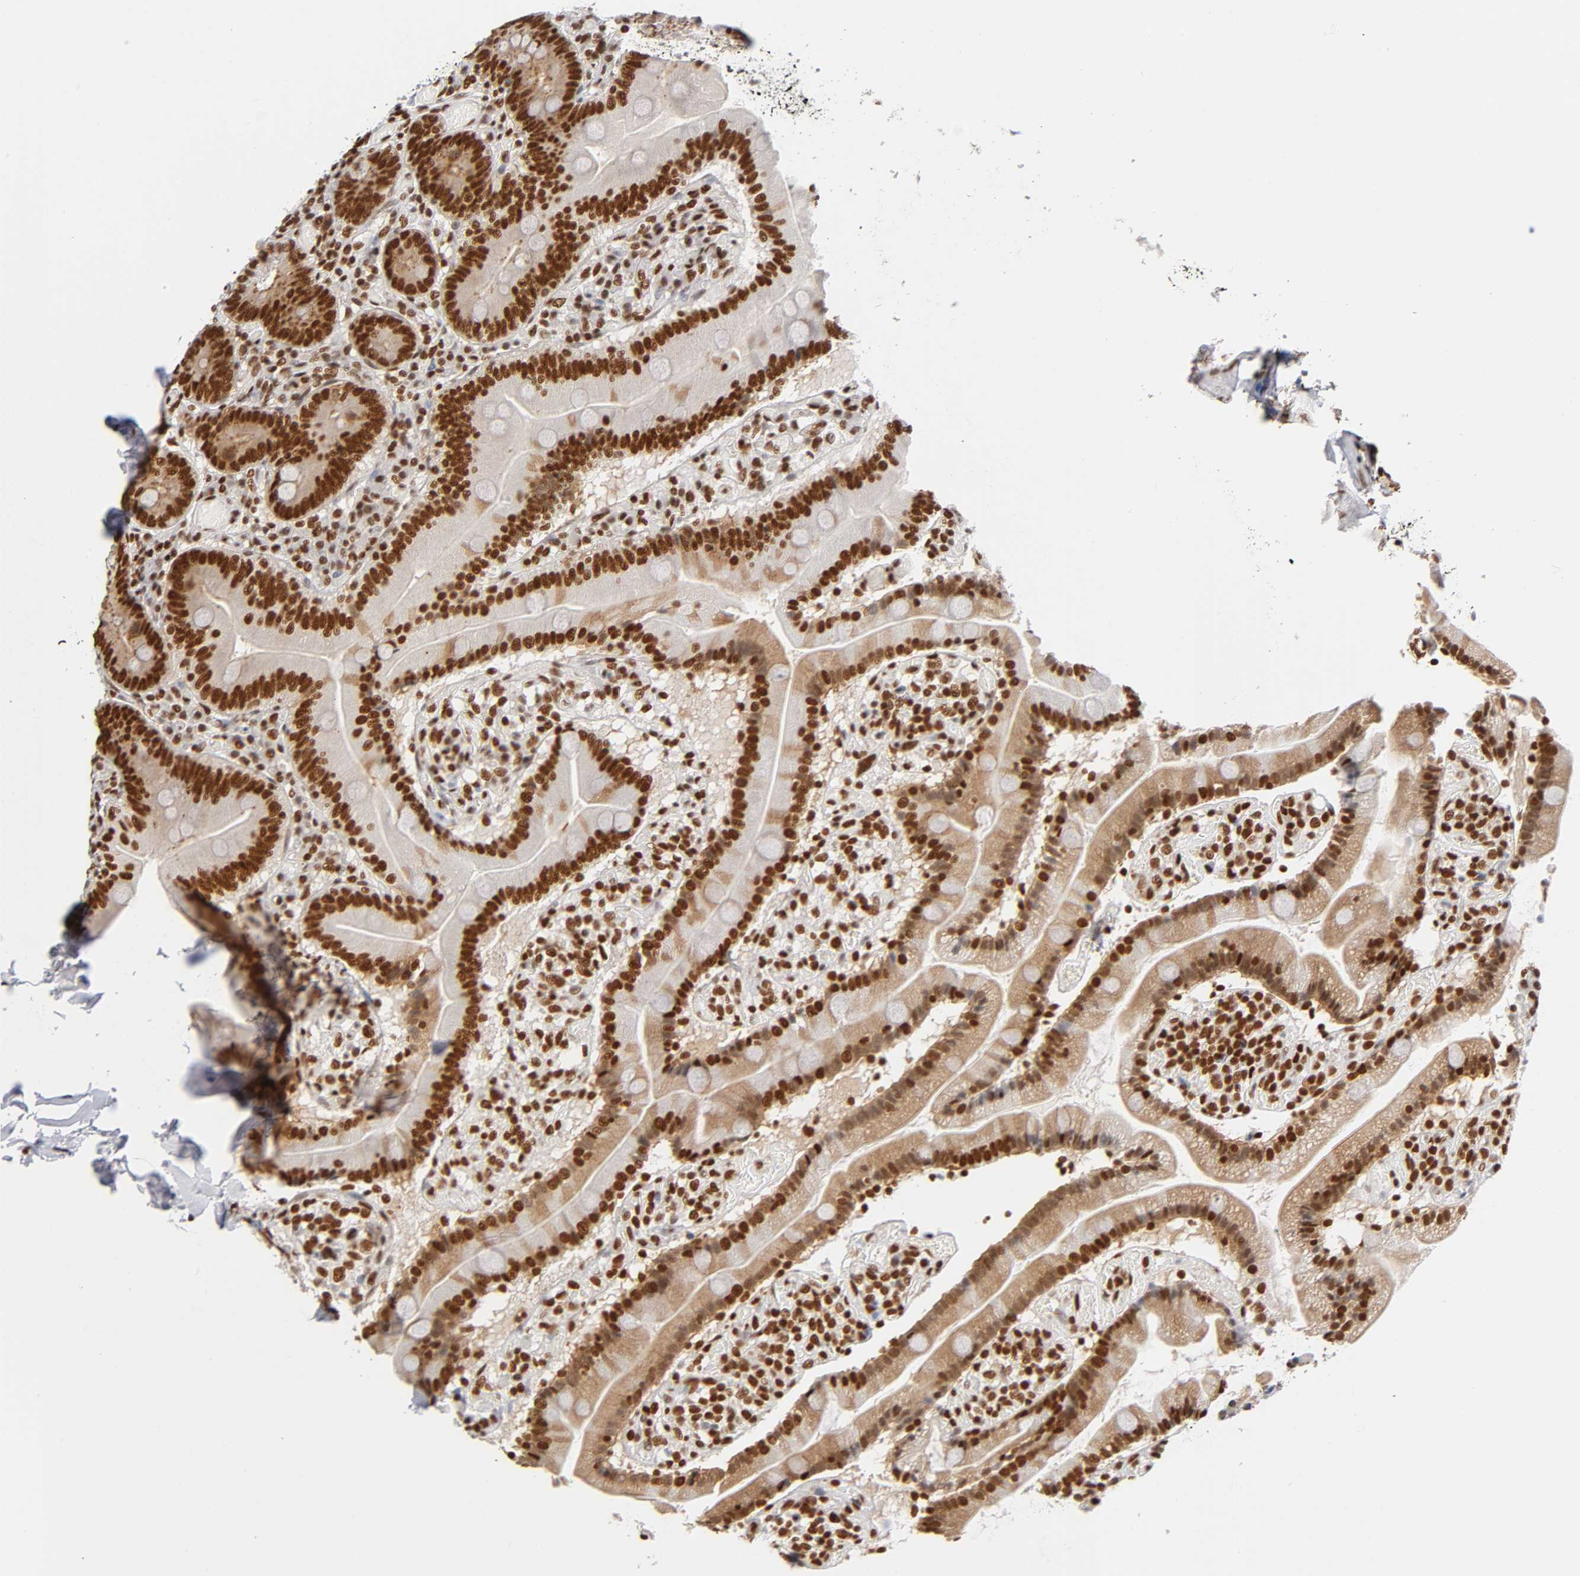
{"staining": {"intensity": "strong", "quantity": ">75%", "location": "cytoplasmic/membranous,nuclear"}, "tissue": "duodenum", "cell_type": "Glandular cells", "image_type": "normal", "snomed": [{"axis": "morphology", "description": "Normal tissue, NOS"}, {"axis": "topography", "description": "Duodenum"}], "caption": "Immunohistochemistry of normal duodenum exhibits high levels of strong cytoplasmic/membranous,nuclear expression in about >75% of glandular cells. Nuclei are stained in blue.", "gene": "ILKAP", "patient": {"sex": "male", "age": 66}}